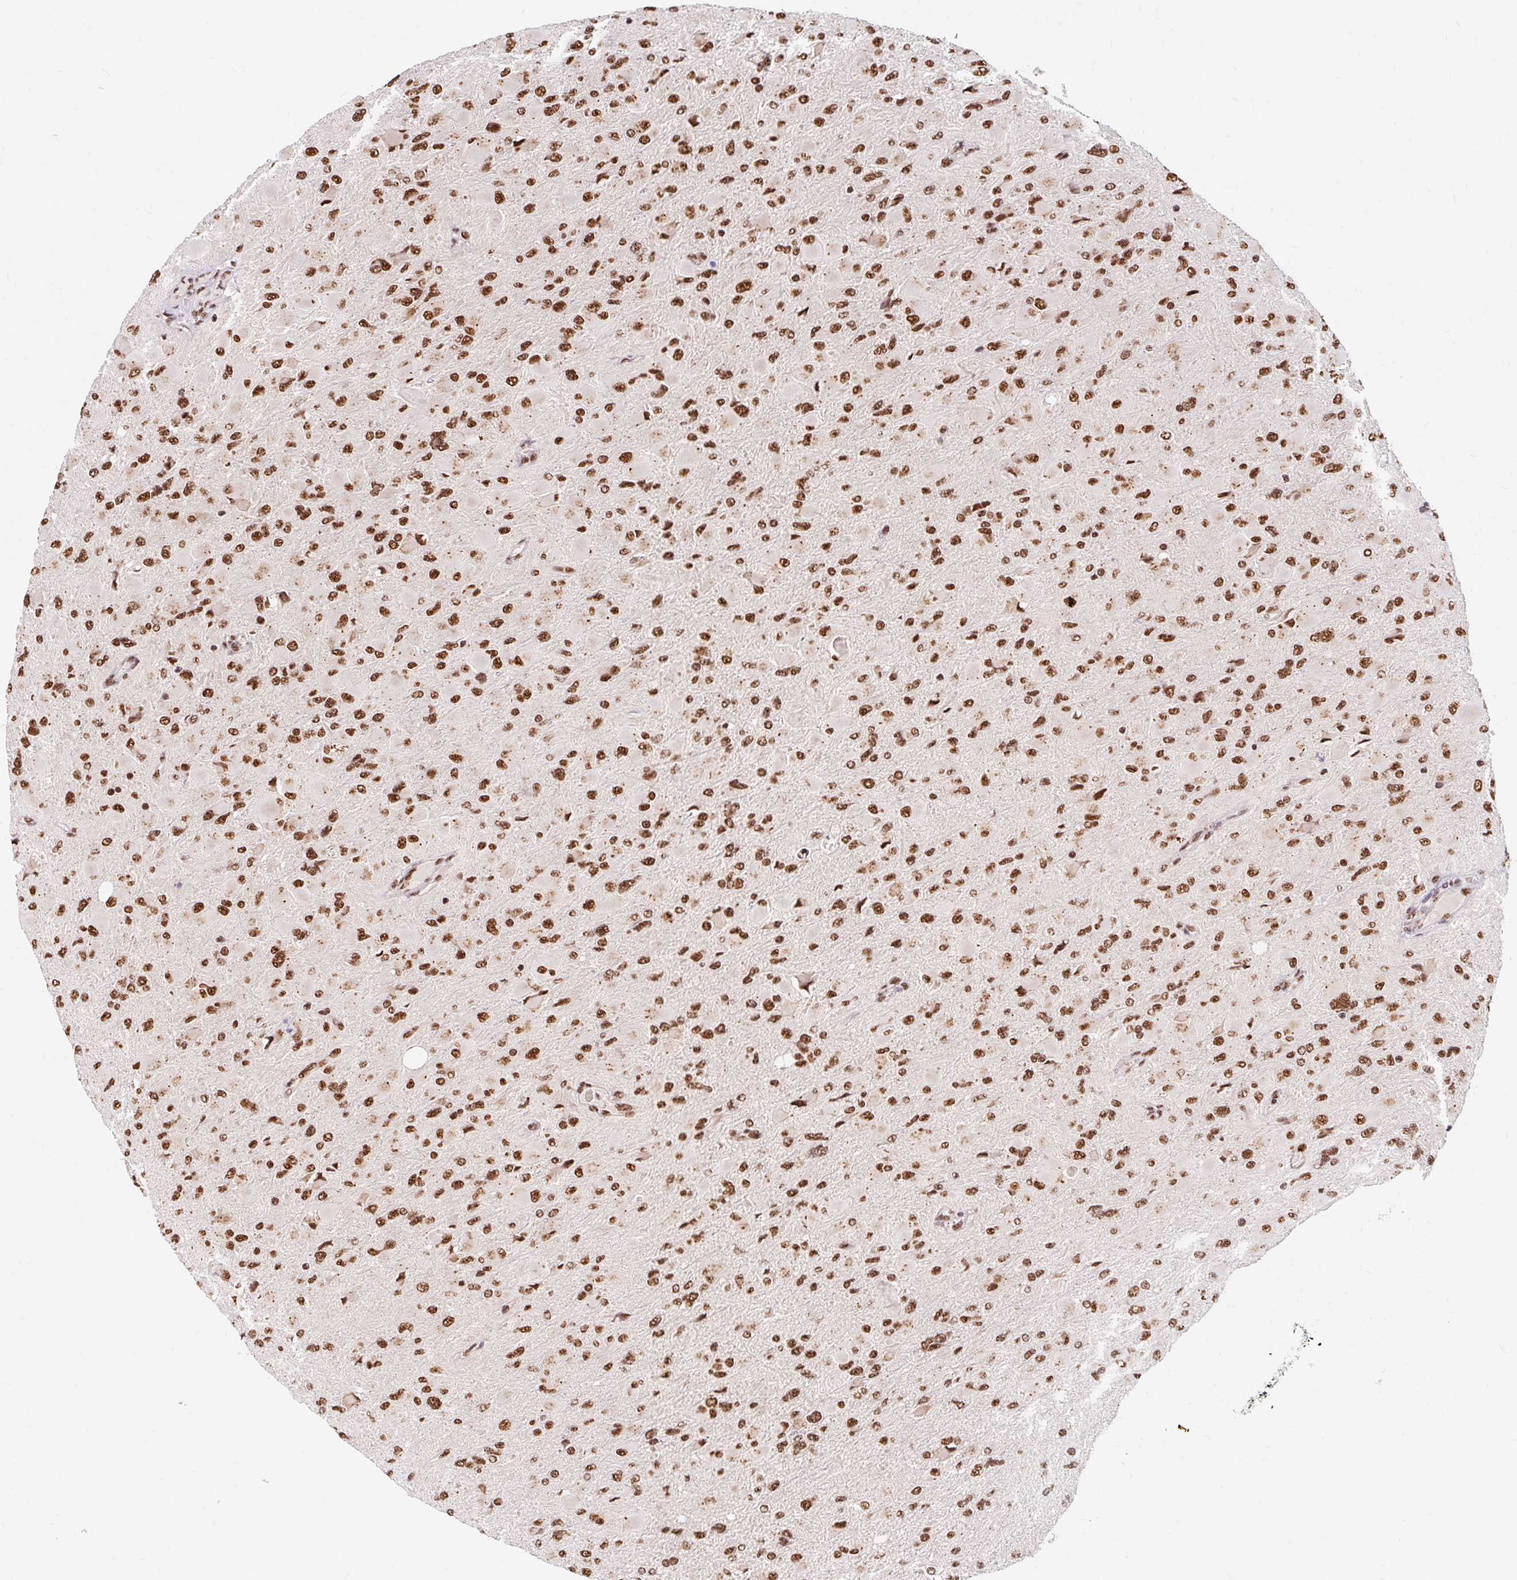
{"staining": {"intensity": "strong", "quantity": ">75%", "location": "nuclear"}, "tissue": "glioma", "cell_type": "Tumor cells", "image_type": "cancer", "snomed": [{"axis": "morphology", "description": "Glioma, malignant, High grade"}, {"axis": "topography", "description": "Cerebral cortex"}], "caption": "DAB immunohistochemical staining of human glioma shows strong nuclear protein expression in about >75% of tumor cells.", "gene": "BICRA", "patient": {"sex": "female", "age": 36}}